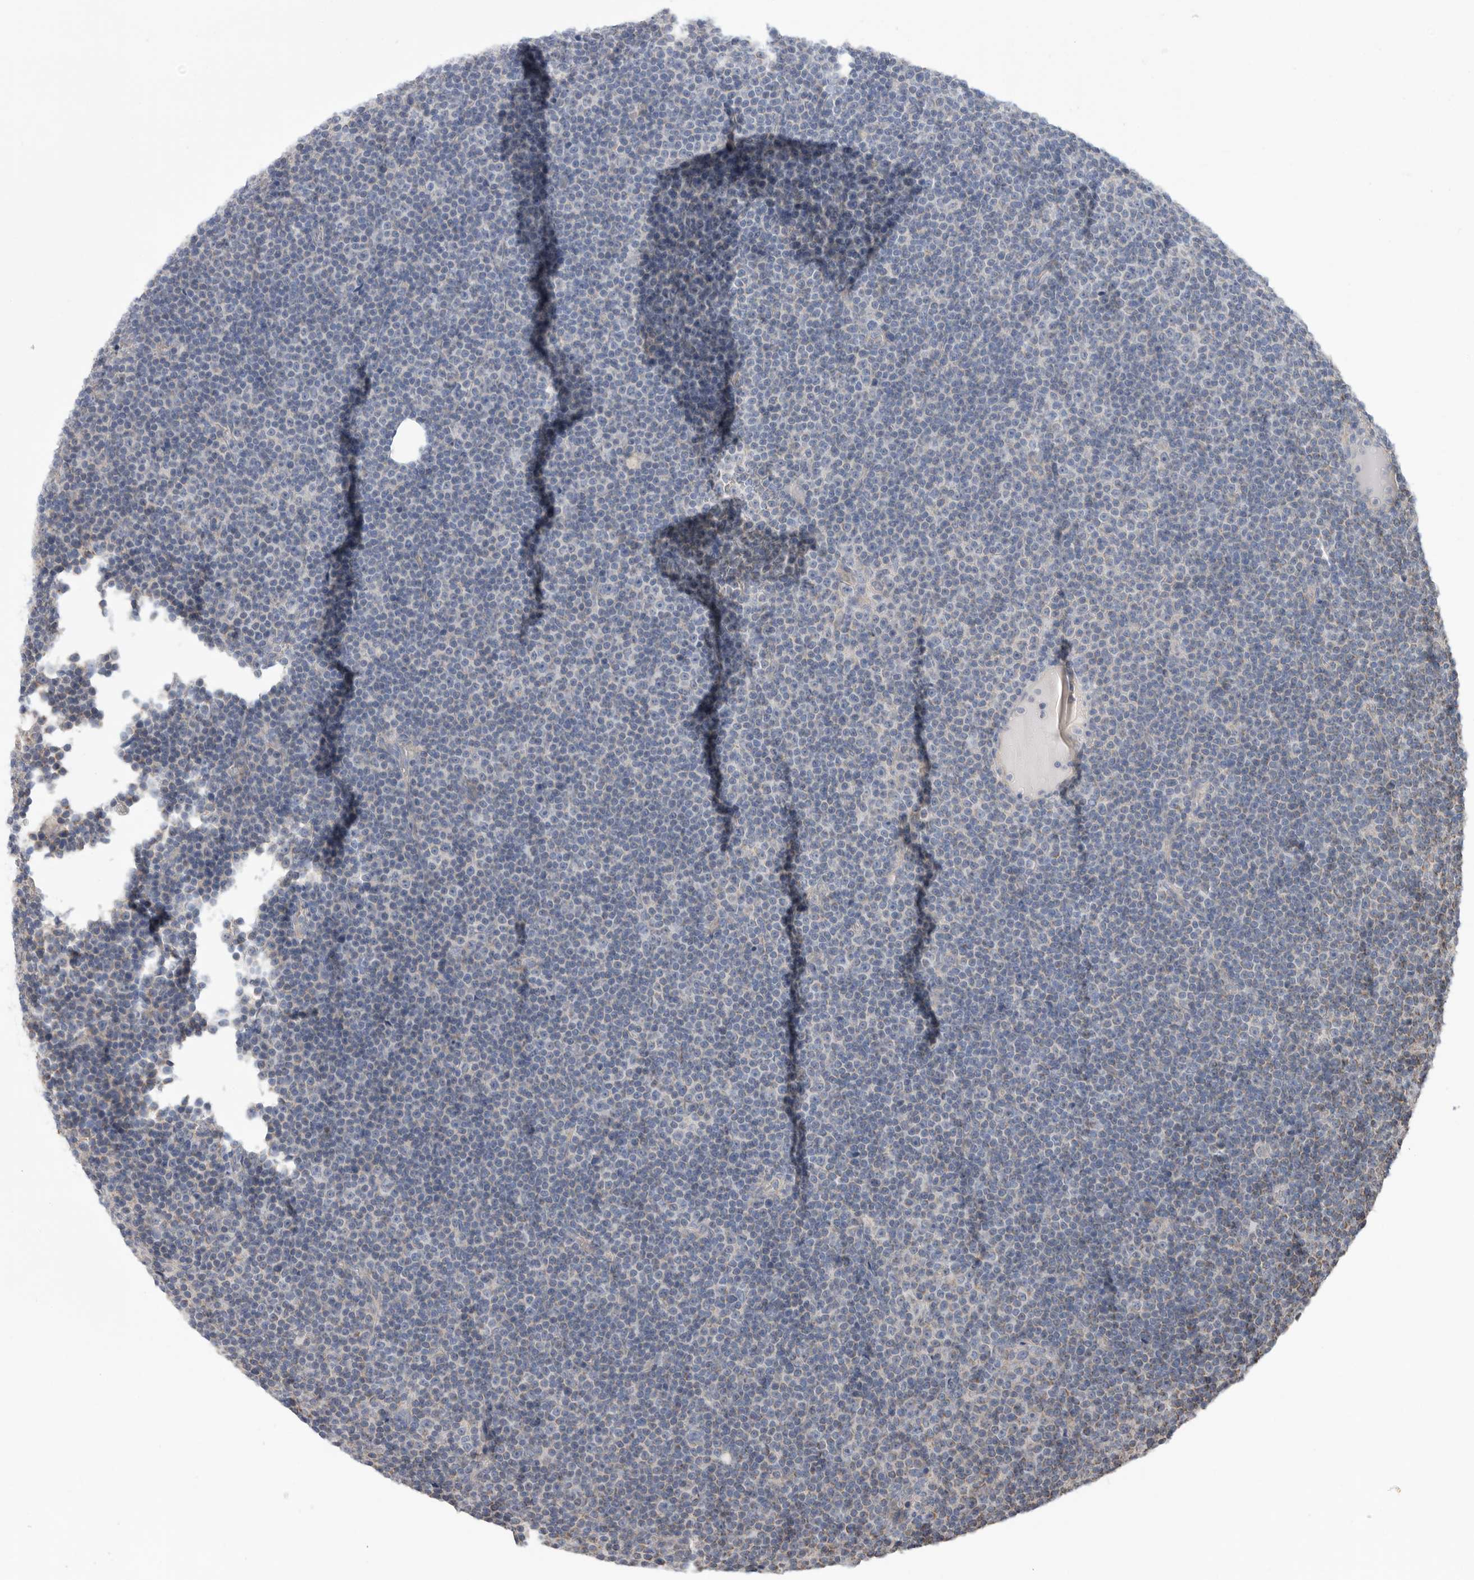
{"staining": {"intensity": "negative", "quantity": "none", "location": "none"}, "tissue": "lymphoma", "cell_type": "Tumor cells", "image_type": "cancer", "snomed": [{"axis": "morphology", "description": "Malignant lymphoma, non-Hodgkin's type, Low grade"}, {"axis": "topography", "description": "Lymph node"}], "caption": "High magnification brightfield microscopy of lymphoma stained with DAB (3,3'-diaminobenzidine) (brown) and counterstained with hematoxylin (blue): tumor cells show no significant positivity.", "gene": "MTFR1L", "patient": {"sex": "female", "age": 67}}